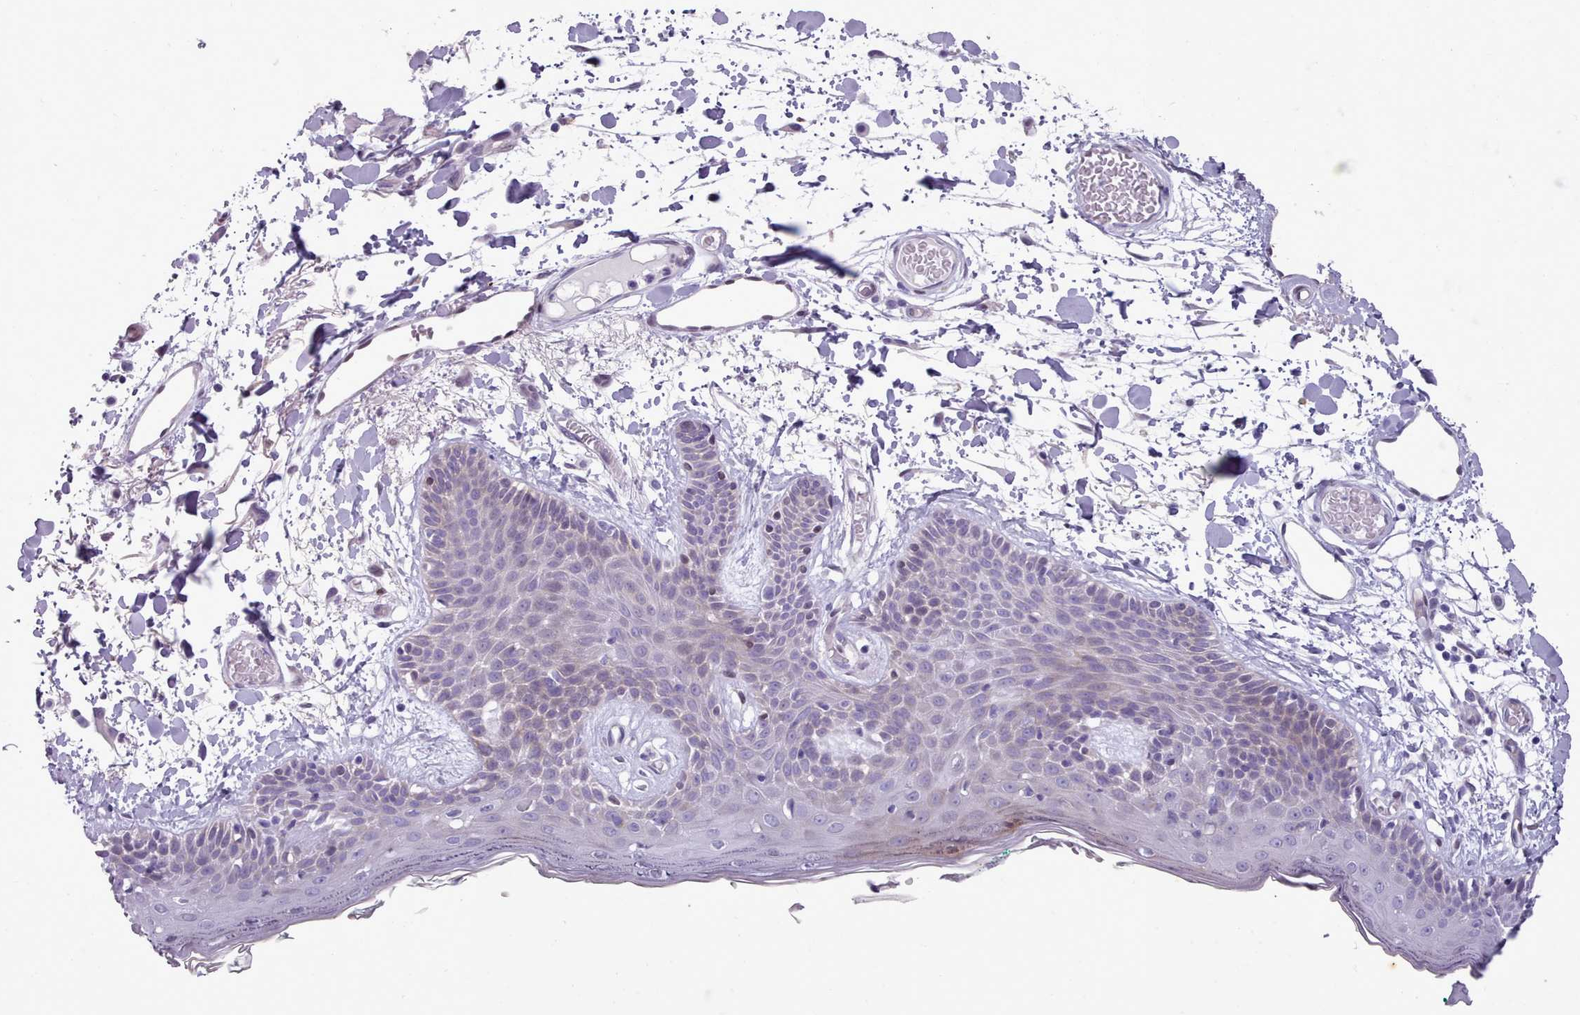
{"staining": {"intensity": "negative", "quantity": "none", "location": "none"}, "tissue": "skin", "cell_type": "Fibroblasts", "image_type": "normal", "snomed": [{"axis": "morphology", "description": "Normal tissue, NOS"}, {"axis": "topography", "description": "Skin"}], "caption": "Skin stained for a protein using immunohistochemistry (IHC) exhibits no staining fibroblasts.", "gene": "KCNT2", "patient": {"sex": "male", "age": 79}}